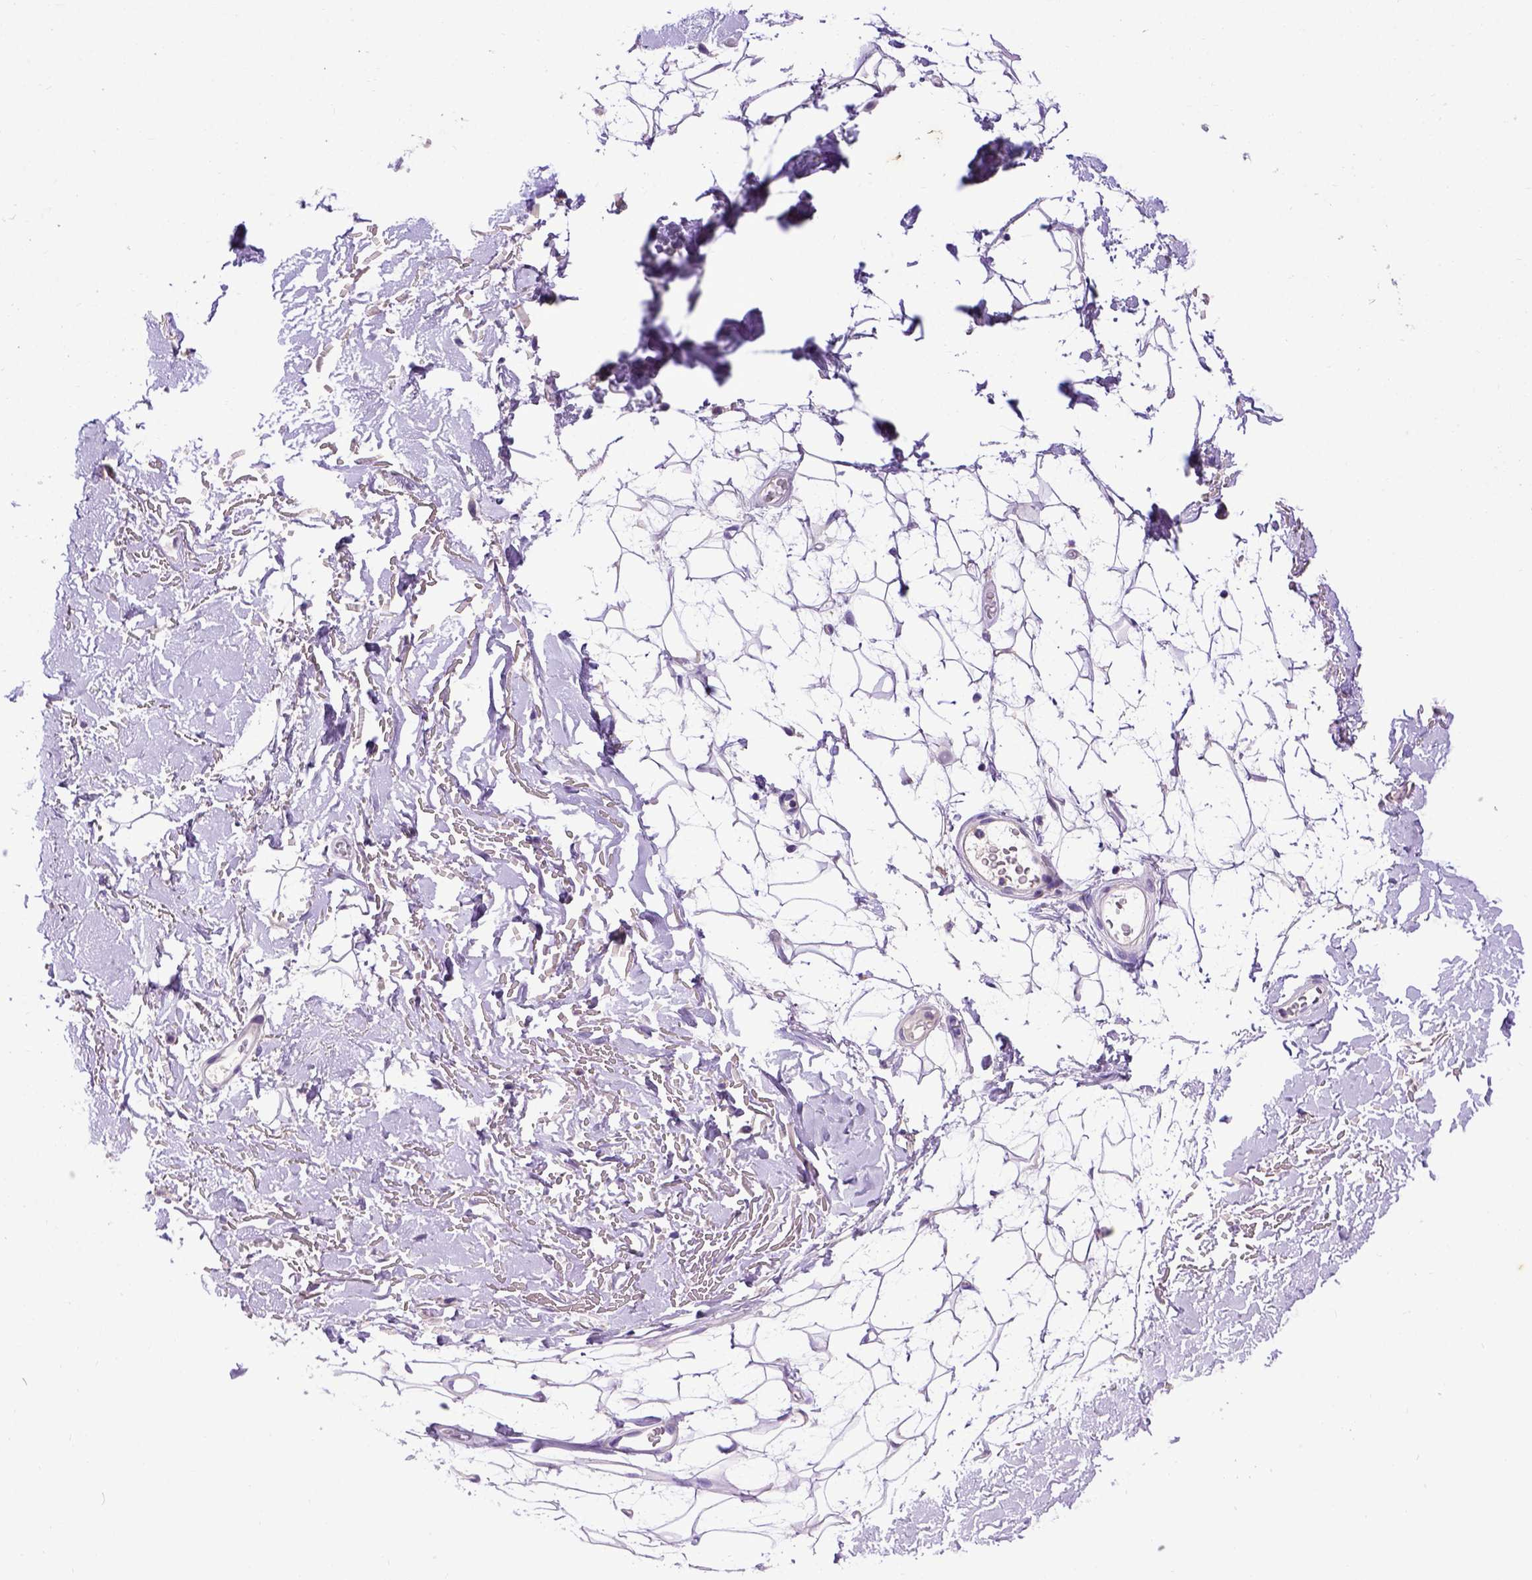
{"staining": {"intensity": "negative", "quantity": "none", "location": "none"}, "tissue": "adipose tissue", "cell_type": "Adipocytes", "image_type": "normal", "snomed": [{"axis": "morphology", "description": "Normal tissue, NOS"}, {"axis": "topography", "description": "Anal"}, {"axis": "topography", "description": "Peripheral nerve tissue"}], "caption": "Image shows no significant protein expression in adipocytes of normal adipose tissue. (Stains: DAB (3,3'-diaminobenzidine) IHC with hematoxylin counter stain, Microscopy: brightfield microscopy at high magnification).", "gene": "ADAM12", "patient": {"sex": "male", "age": 78}}